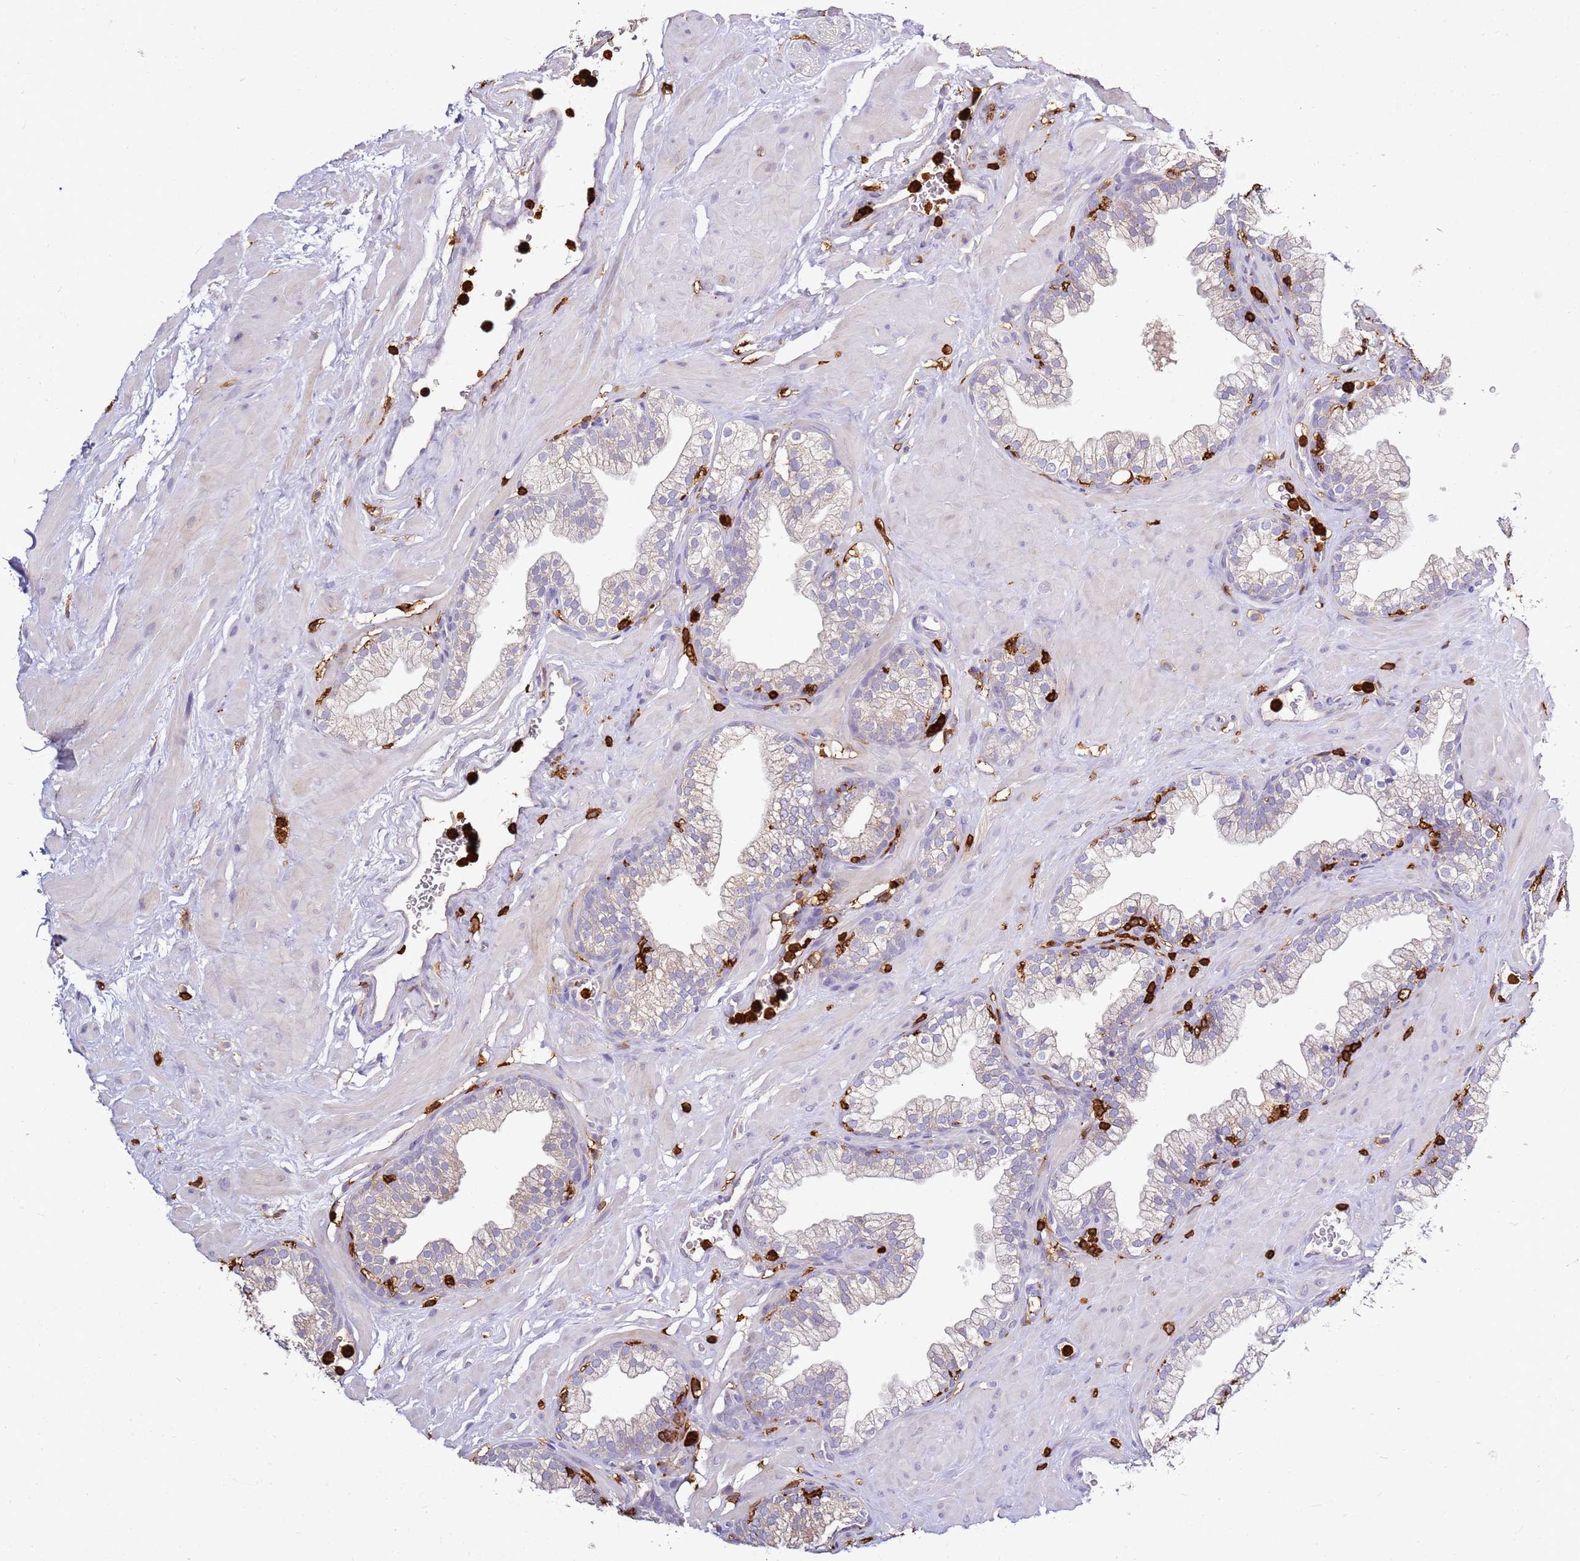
{"staining": {"intensity": "negative", "quantity": "none", "location": "none"}, "tissue": "prostate", "cell_type": "Glandular cells", "image_type": "normal", "snomed": [{"axis": "morphology", "description": "Normal tissue, NOS"}, {"axis": "morphology", "description": "Urothelial carcinoma, Low grade"}, {"axis": "topography", "description": "Urinary bladder"}, {"axis": "topography", "description": "Prostate"}], "caption": "Immunohistochemistry image of normal human prostate stained for a protein (brown), which demonstrates no staining in glandular cells. (Brightfield microscopy of DAB (3,3'-diaminobenzidine) immunohistochemistry (IHC) at high magnification).", "gene": "CORO1A", "patient": {"sex": "male", "age": 60}}